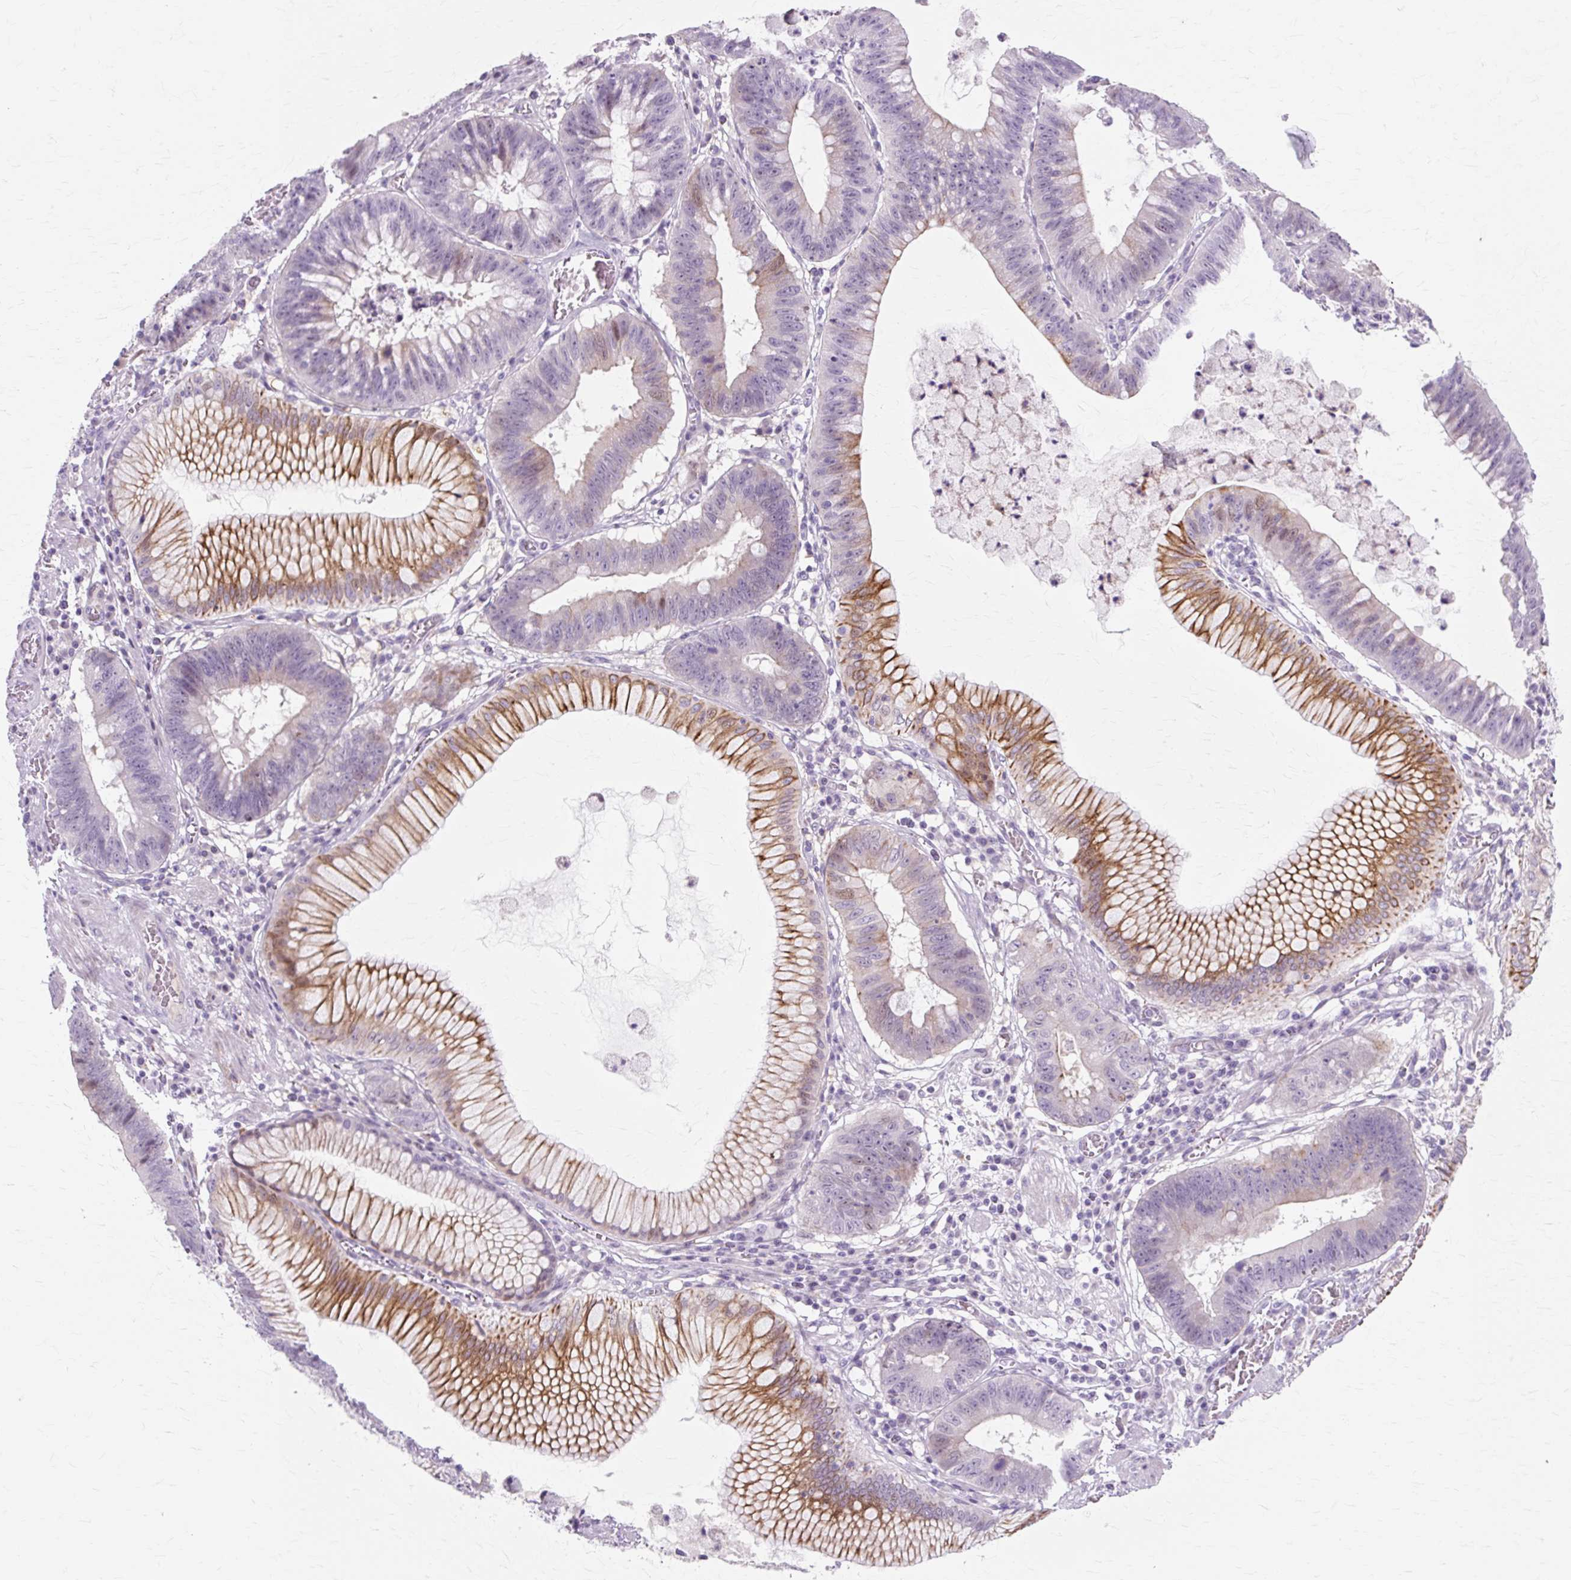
{"staining": {"intensity": "moderate", "quantity": "<25%", "location": "cytoplasmic/membranous,nuclear"}, "tissue": "stomach cancer", "cell_type": "Tumor cells", "image_type": "cancer", "snomed": [{"axis": "morphology", "description": "Adenocarcinoma, NOS"}, {"axis": "topography", "description": "Stomach"}], "caption": "Immunohistochemistry (IHC) (DAB) staining of human stomach cancer demonstrates moderate cytoplasmic/membranous and nuclear protein expression in approximately <25% of tumor cells.", "gene": "IRX2", "patient": {"sex": "male", "age": 59}}